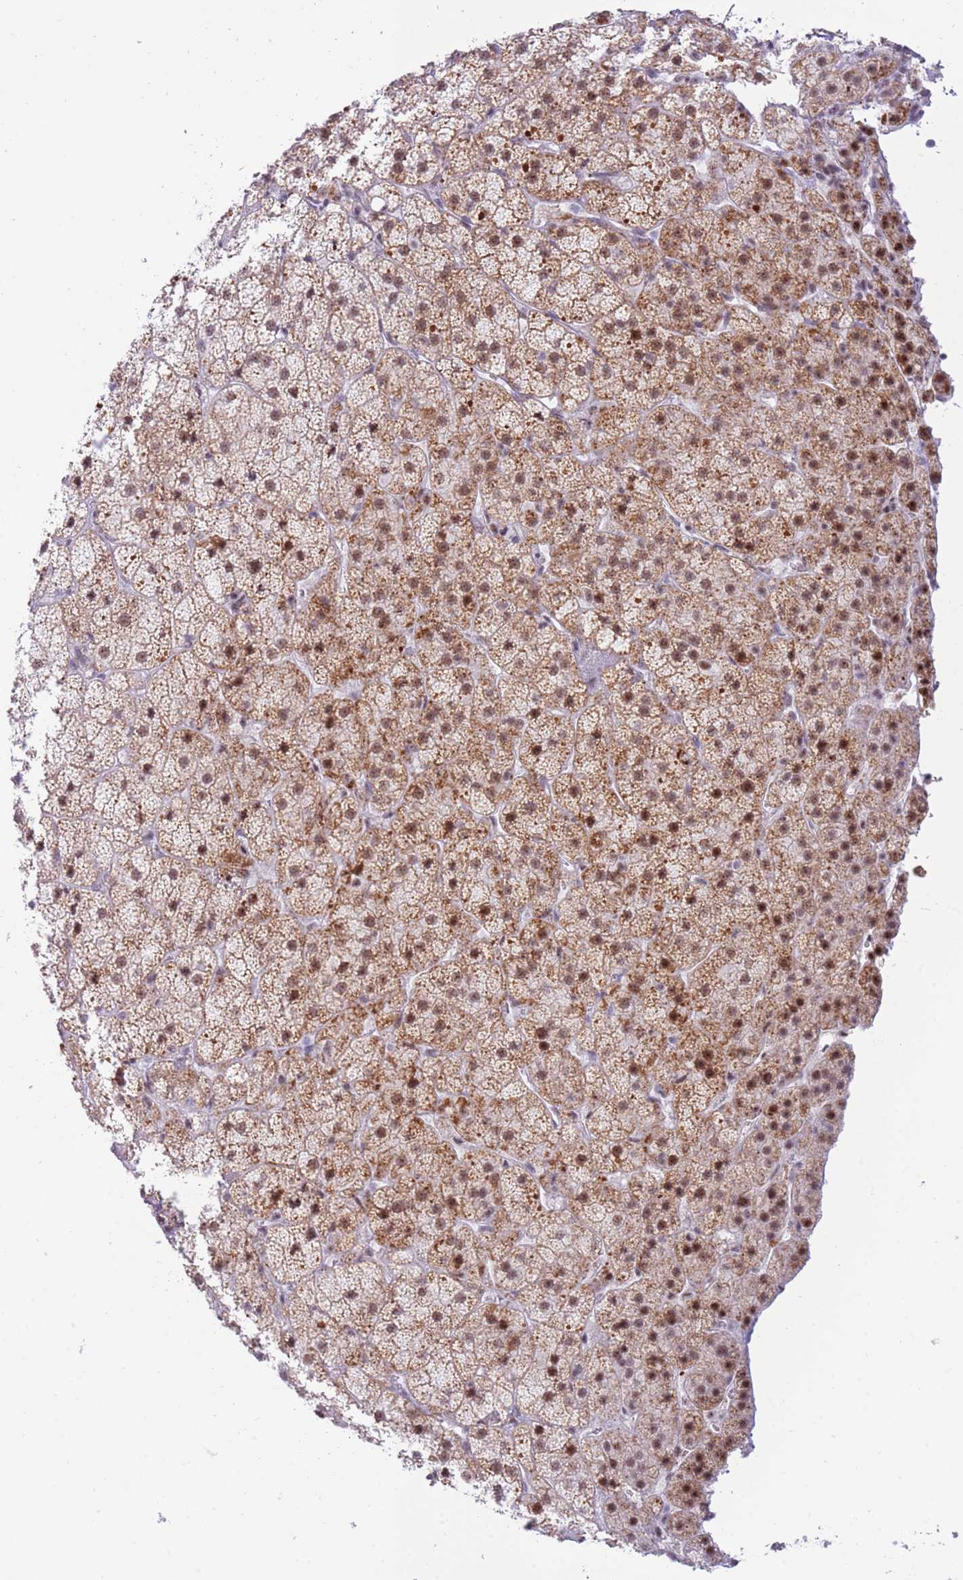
{"staining": {"intensity": "moderate", "quantity": "<25%", "location": "cytoplasmic/membranous,nuclear"}, "tissue": "adrenal gland", "cell_type": "Glandular cells", "image_type": "normal", "snomed": [{"axis": "morphology", "description": "Normal tissue, NOS"}, {"axis": "topography", "description": "Adrenal gland"}], "caption": "A high-resolution micrograph shows IHC staining of normal adrenal gland, which demonstrates moderate cytoplasmic/membranous,nuclear positivity in approximately <25% of glandular cells. (DAB IHC with brightfield microscopy, high magnification).", "gene": "CYP2B6", "patient": {"sex": "female", "age": 70}}